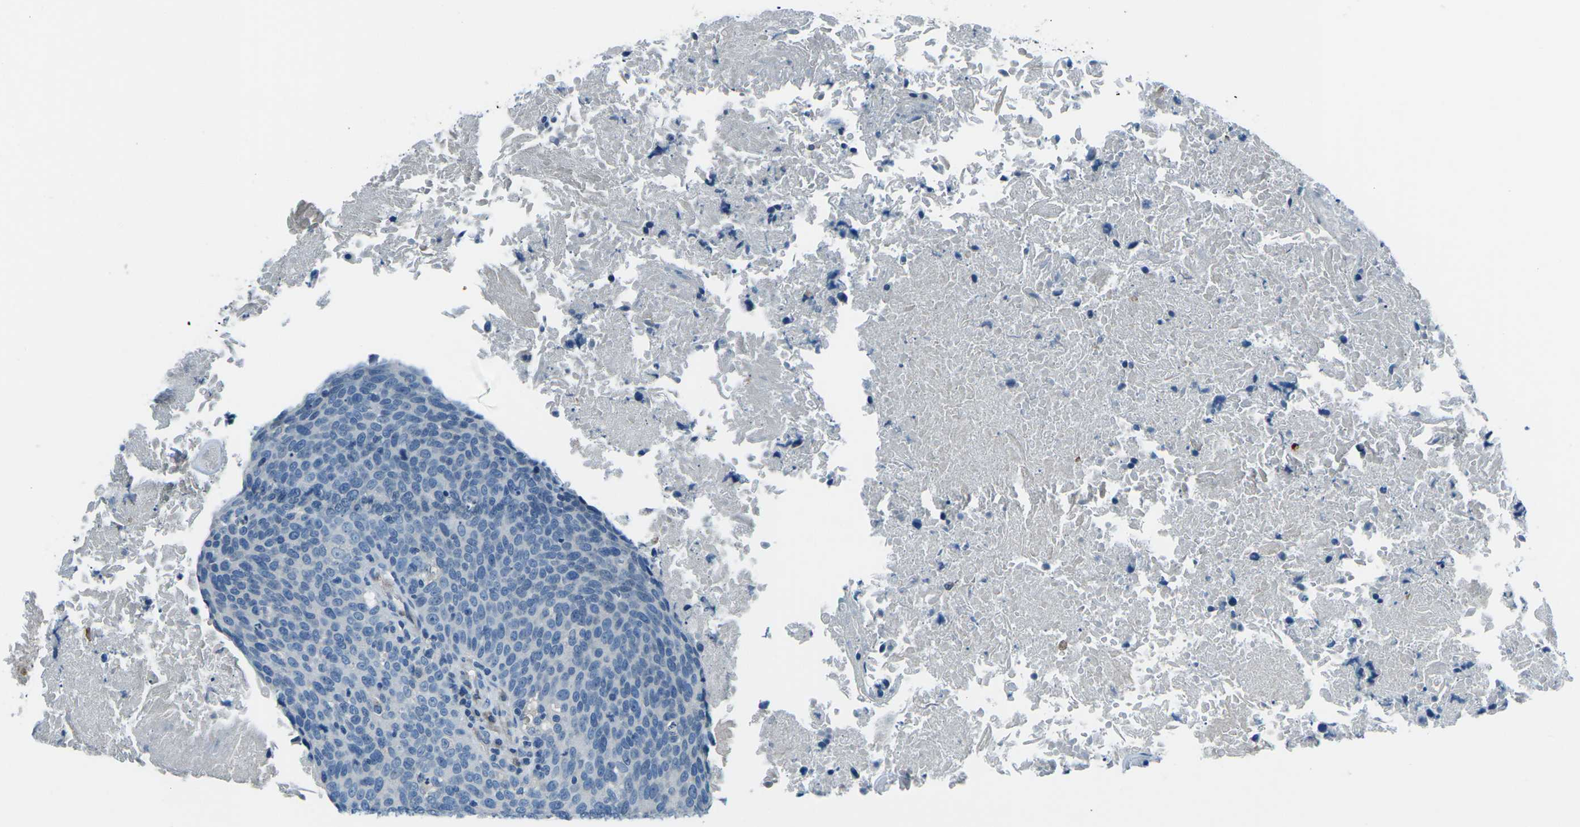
{"staining": {"intensity": "negative", "quantity": "none", "location": "none"}, "tissue": "head and neck cancer", "cell_type": "Tumor cells", "image_type": "cancer", "snomed": [{"axis": "morphology", "description": "Squamous cell carcinoma, NOS"}, {"axis": "morphology", "description": "Squamous cell carcinoma, metastatic, NOS"}, {"axis": "topography", "description": "Lymph node"}, {"axis": "topography", "description": "Head-Neck"}], "caption": "The photomicrograph exhibits no staining of tumor cells in head and neck cancer (metastatic squamous cell carcinoma). (DAB (3,3'-diaminobenzidine) IHC visualized using brightfield microscopy, high magnification).", "gene": "CD1D", "patient": {"sex": "male", "age": 62}}